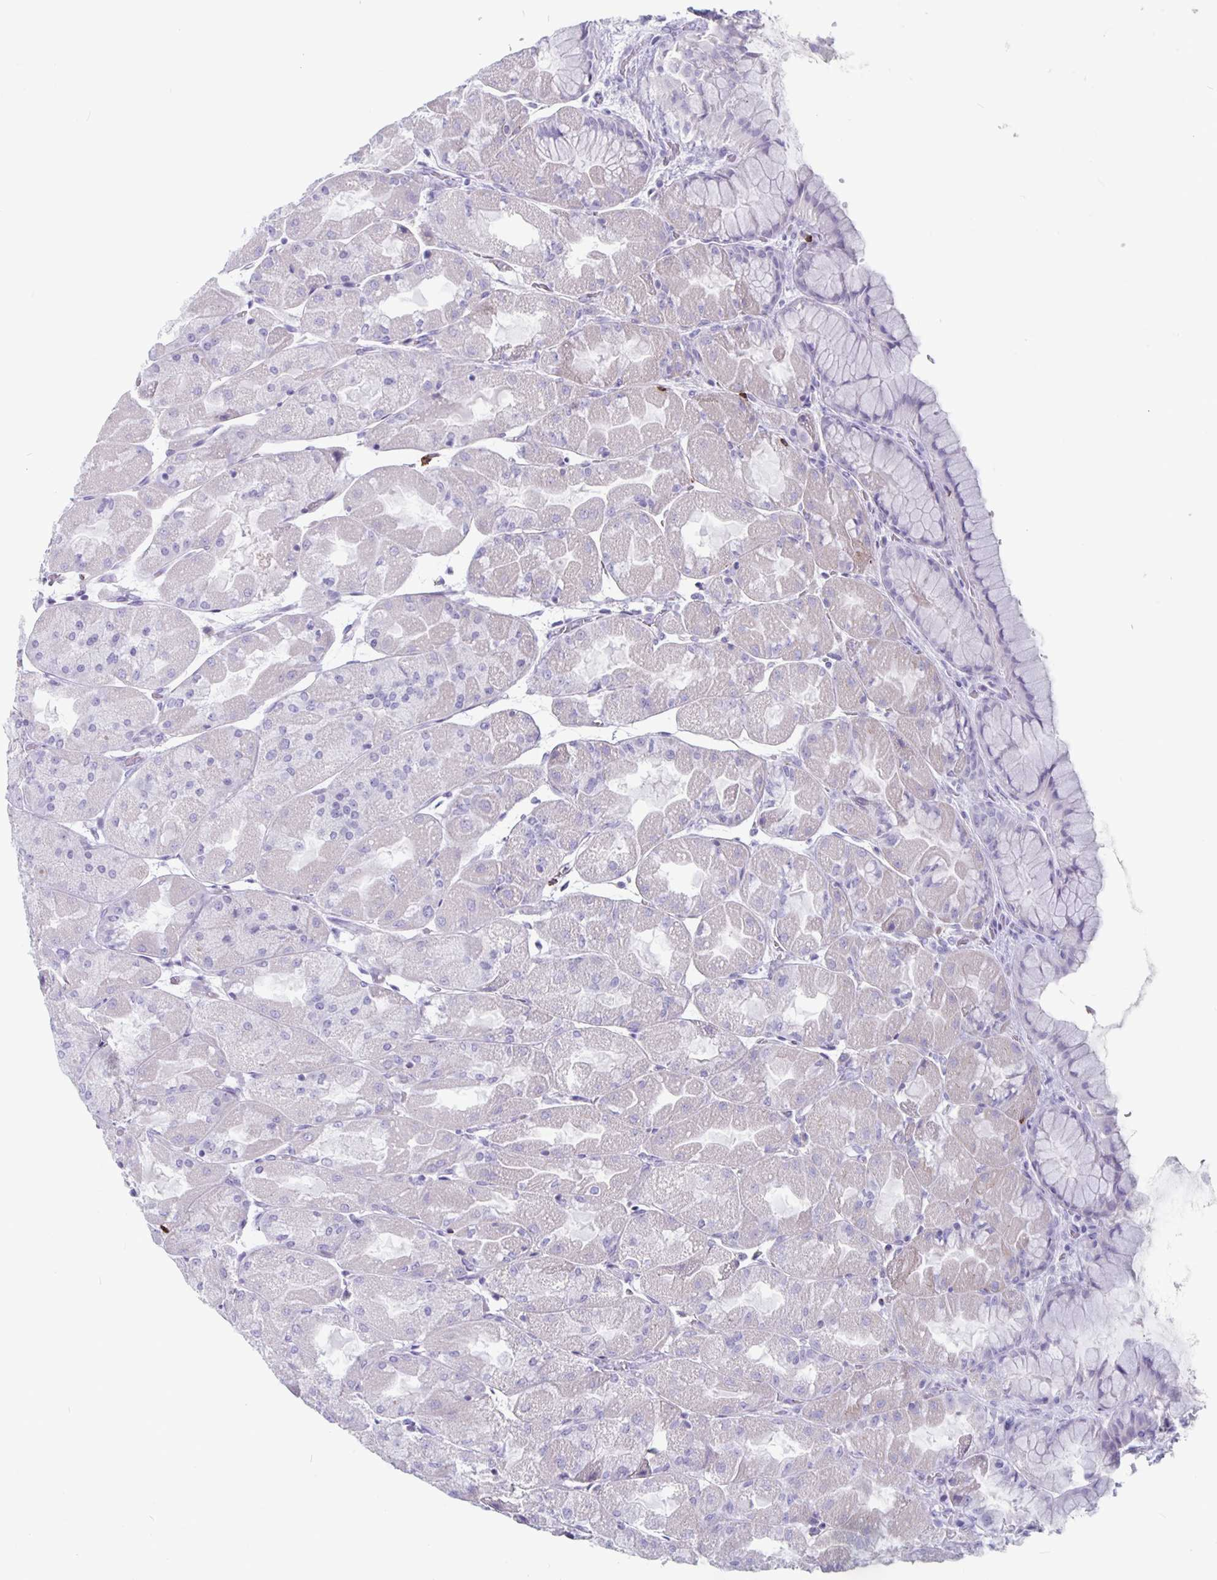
{"staining": {"intensity": "negative", "quantity": "none", "location": "none"}, "tissue": "stomach", "cell_type": "Glandular cells", "image_type": "normal", "snomed": [{"axis": "morphology", "description": "Normal tissue, NOS"}, {"axis": "topography", "description": "Stomach"}], "caption": "Protein analysis of benign stomach demonstrates no significant expression in glandular cells. (DAB (3,3'-diaminobenzidine) immunohistochemistry visualized using brightfield microscopy, high magnification).", "gene": "GZMK", "patient": {"sex": "female", "age": 61}}